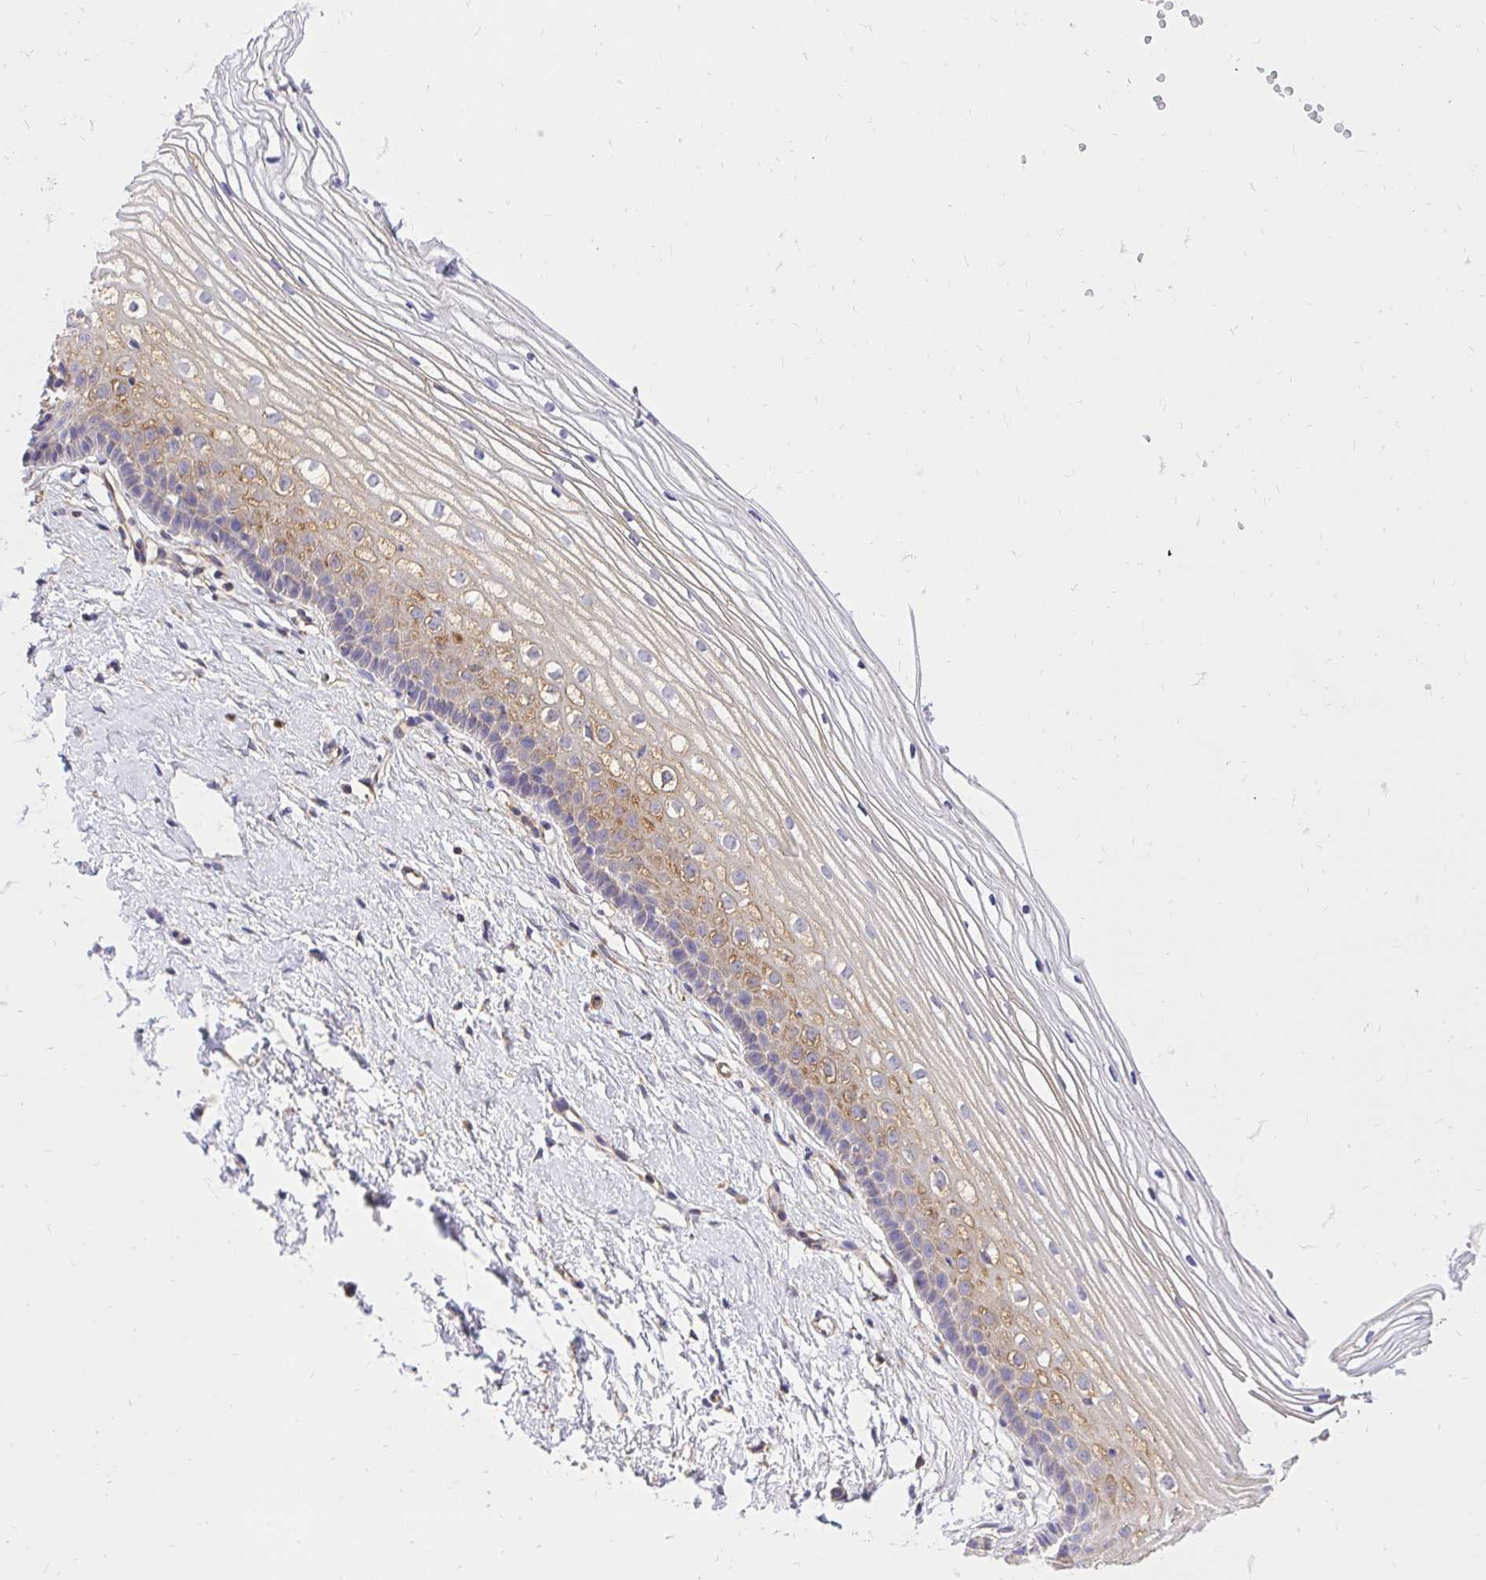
{"staining": {"intensity": "moderate", "quantity": ">75%", "location": "cytoplasmic/membranous"}, "tissue": "cervix", "cell_type": "Glandular cells", "image_type": "normal", "snomed": [{"axis": "morphology", "description": "Normal tissue, NOS"}, {"axis": "topography", "description": "Cervix"}], "caption": "A high-resolution histopathology image shows IHC staining of unremarkable cervix, which reveals moderate cytoplasmic/membranous staining in approximately >75% of glandular cells.", "gene": "ABCB10", "patient": {"sex": "female", "age": 40}}